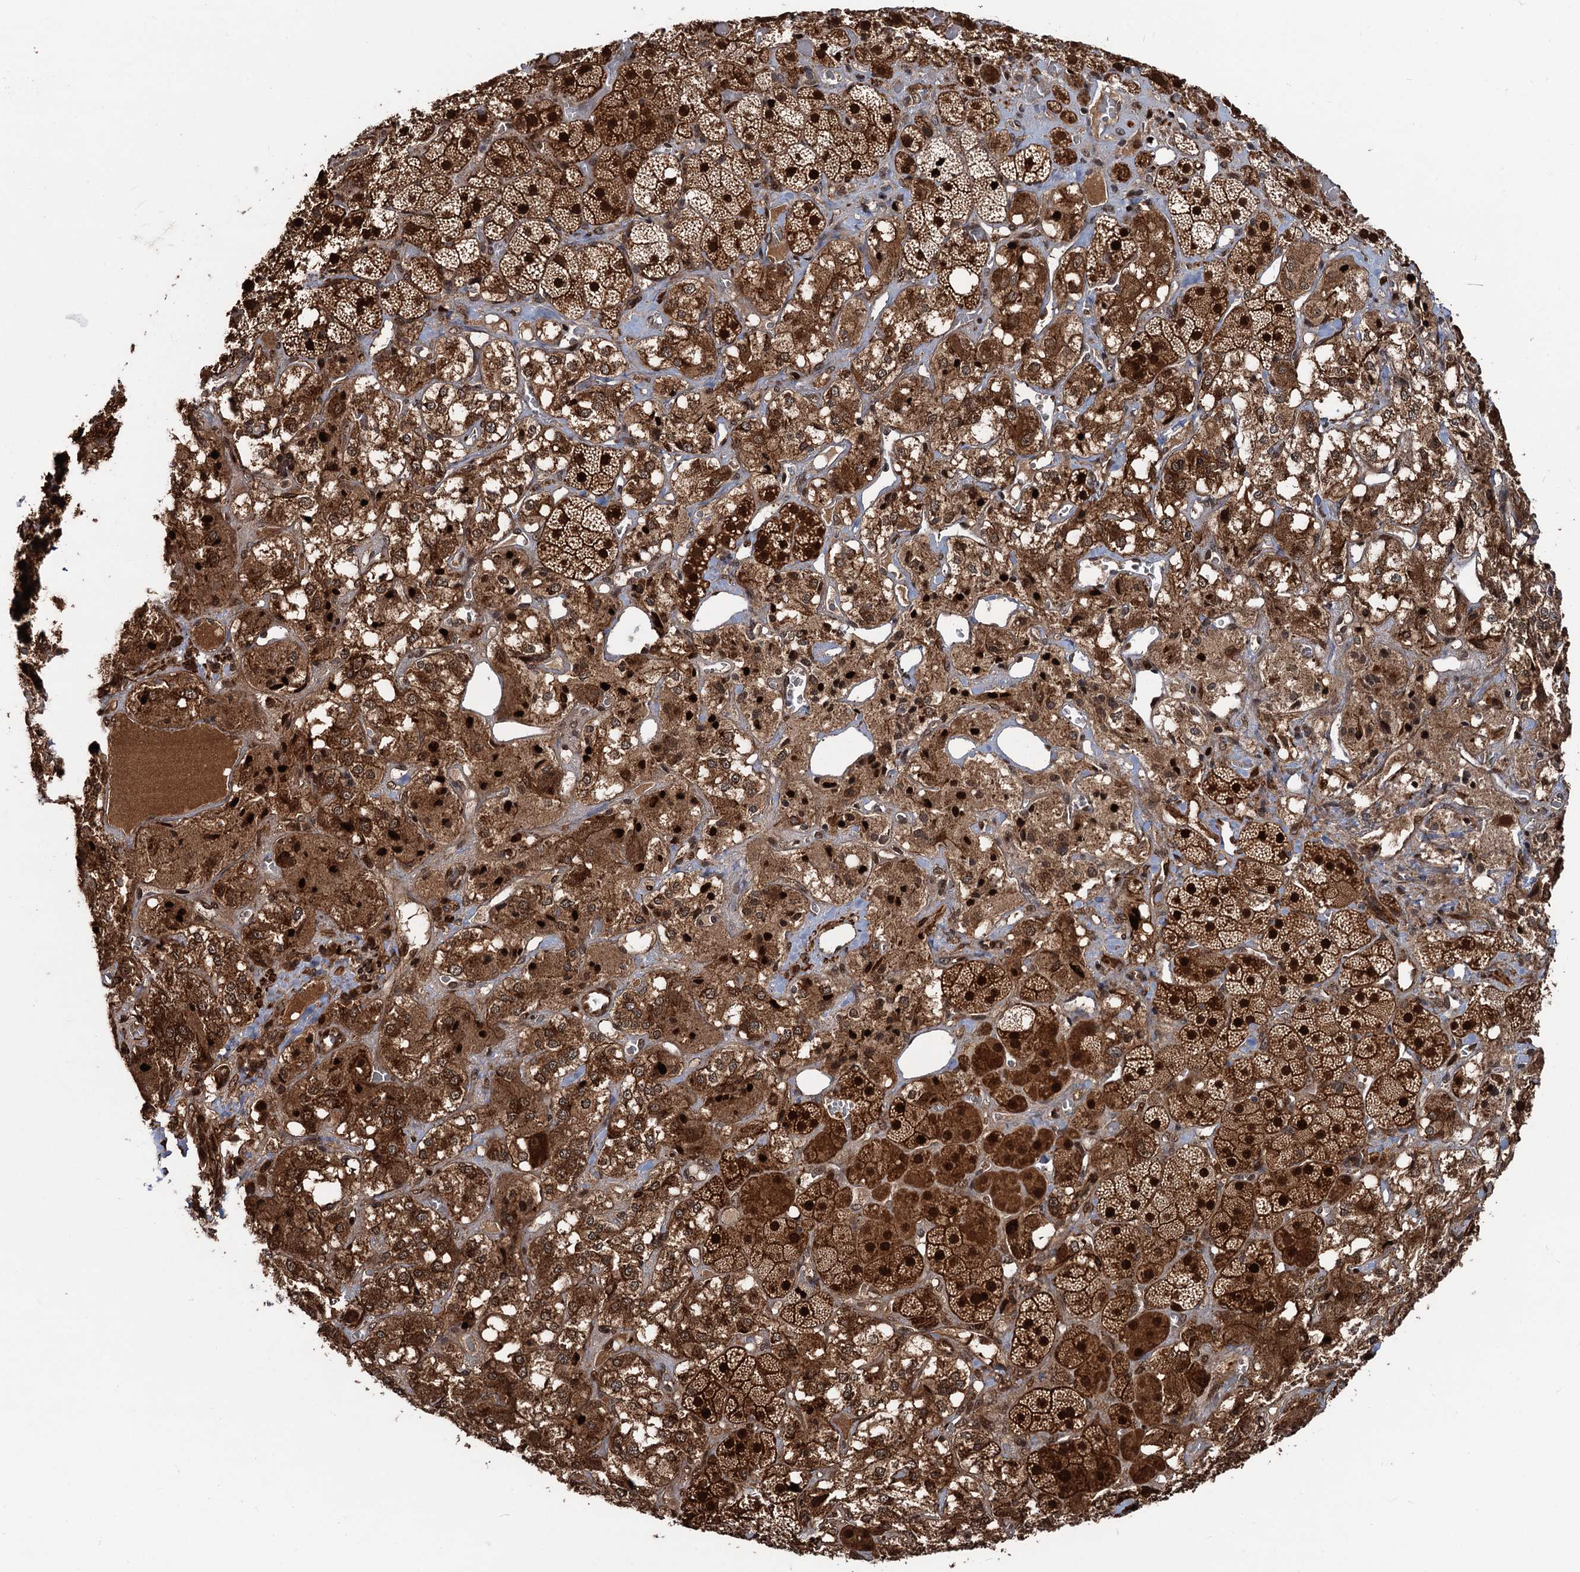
{"staining": {"intensity": "strong", "quantity": ">75%", "location": "cytoplasmic/membranous,nuclear"}, "tissue": "adrenal gland", "cell_type": "Glandular cells", "image_type": "normal", "snomed": [{"axis": "morphology", "description": "Normal tissue, NOS"}, {"axis": "topography", "description": "Adrenal gland"}], "caption": "Strong cytoplasmic/membranous,nuclear expression for a protein is seen in about >75% of glandular cells of normal adrenal gland using immunohistochemistry (IHC).", "gene": "SNRNP25", "patient": {"sex": "male", "age": 57}}